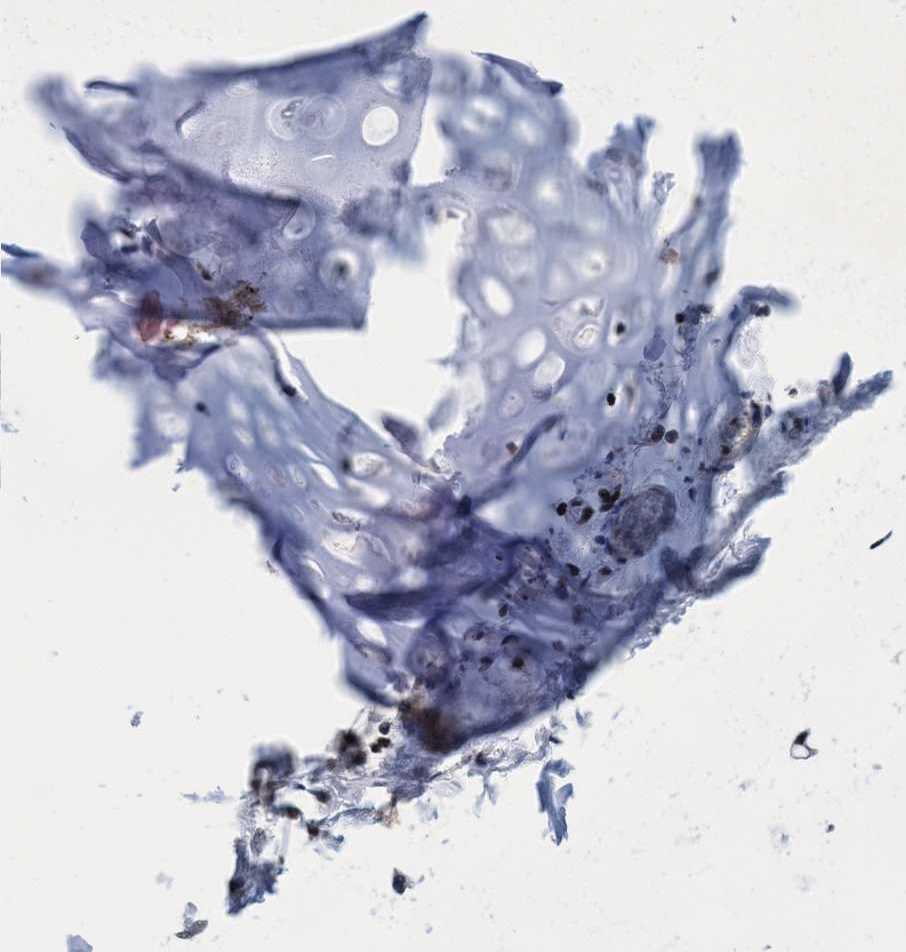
{"staining": {"intensity": "negative", "quantity": "none", "location": "none"}, "tissue": "adipose tissue", "cell_type": "Adipocytes", "image_type": "normal", "snomed": [{"axis": "morphology", "description": "Normal tissue, NOS"}, {"axis": "topography", "description": "Cartilage tissue"}, {"axis": "topography", "description": "Lung"}], "caption": "High power microscopy photomicrograph of an IHC photomicrograph of benign adipose tissue, revealing no significant staining in adipocytes. Nuclei are stained in blue.", "gene": "C9orf78", "patient": {"sex": "female", "age": 77}}